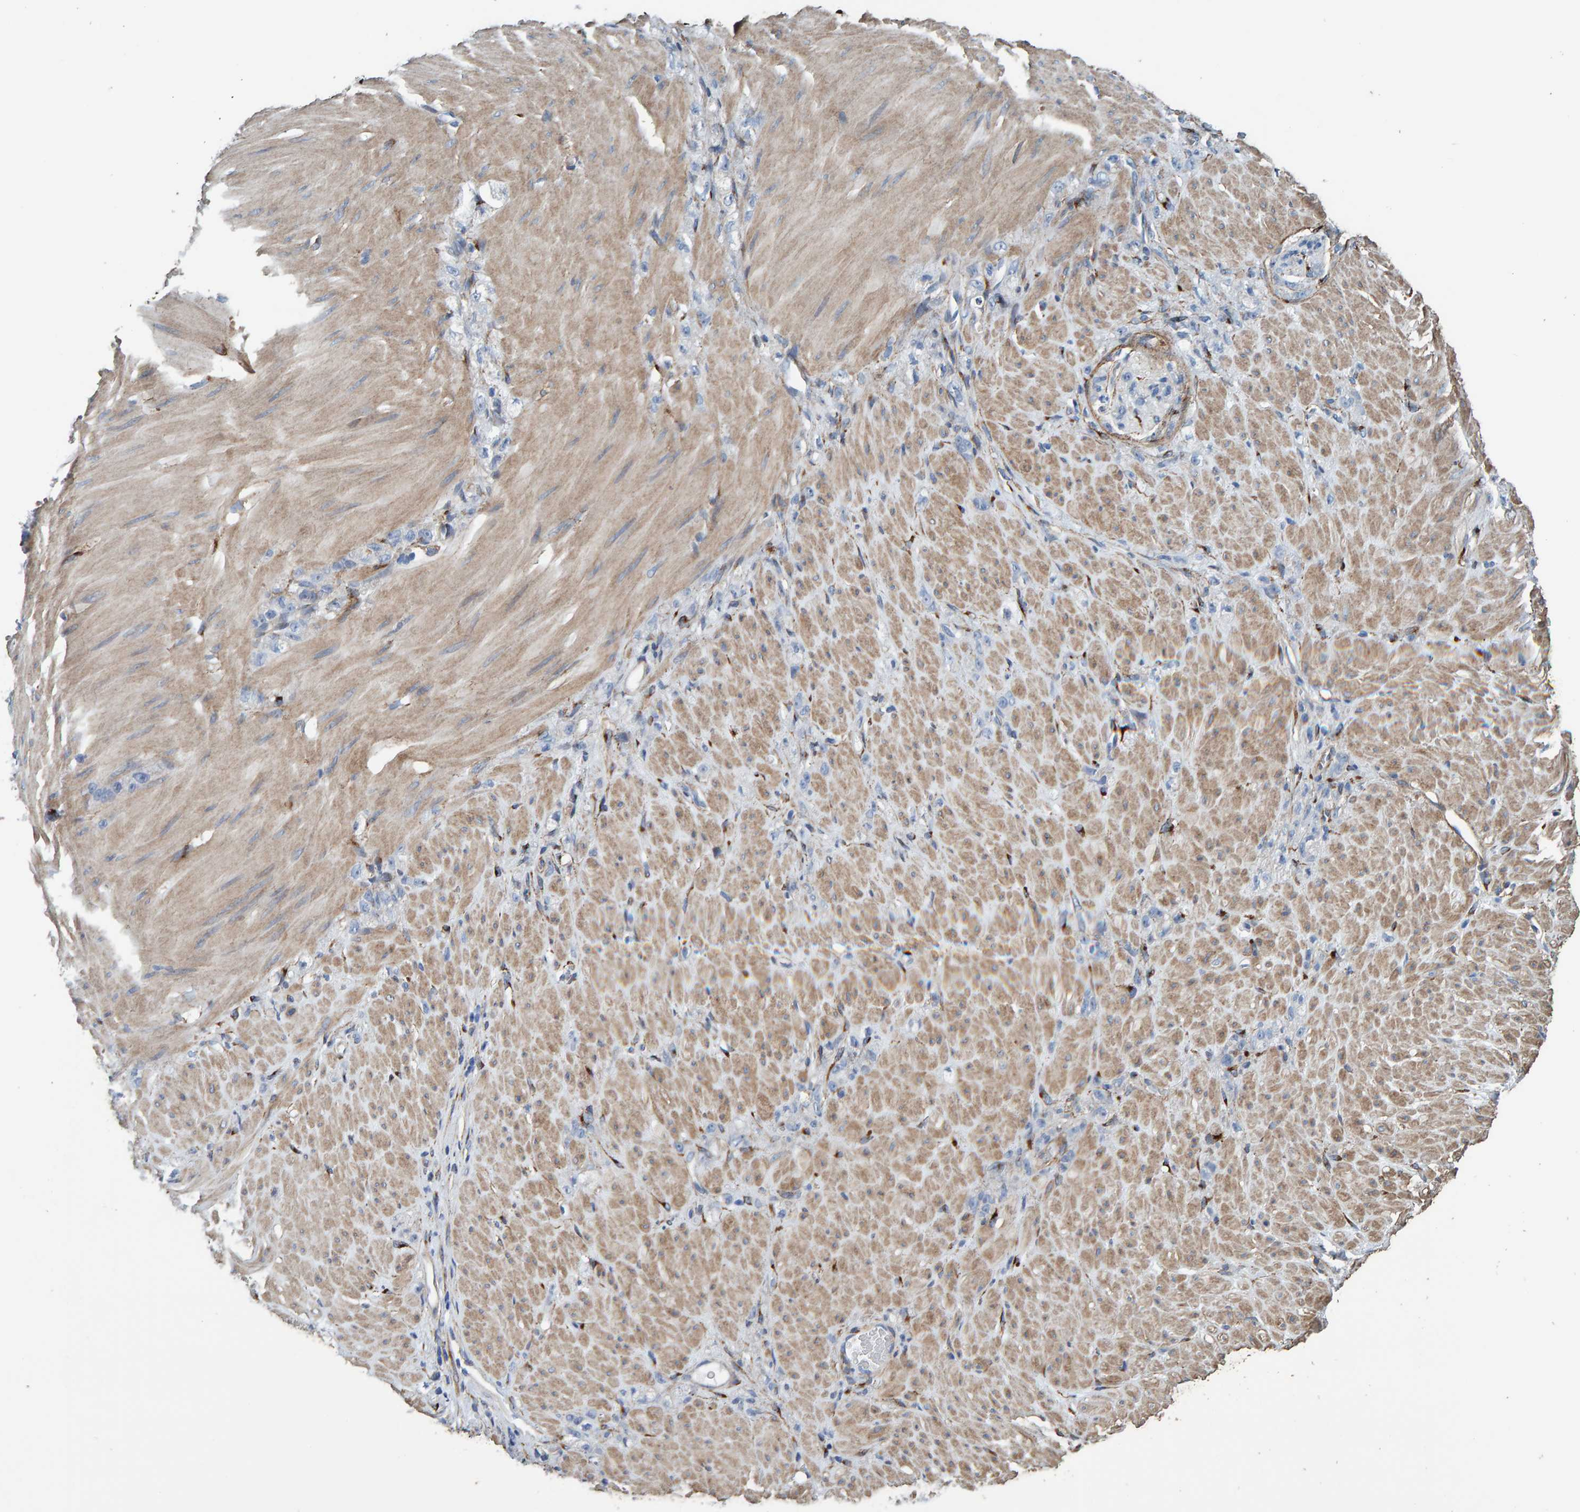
{"staining": {"intensity": "negative", "quantity": "none", "location": "none"}, "tissue": "stomach cancer", "cell_type": "Tumor cells", "image_type": "cancer", "snomed": [{"axis": "morphology", "description": "Normal tissue, NOS"}, {"axis": "morphology", "description": "Adenocarcinoma, NOS"}, {"axis": "topography", "description": "Stomach"}], "caption": "Tumor cells are negative for brown protein staining in adenocarcinoma (stomach).", "gene": "LRP1", "patient": {"sex": "male", "age": 82}}